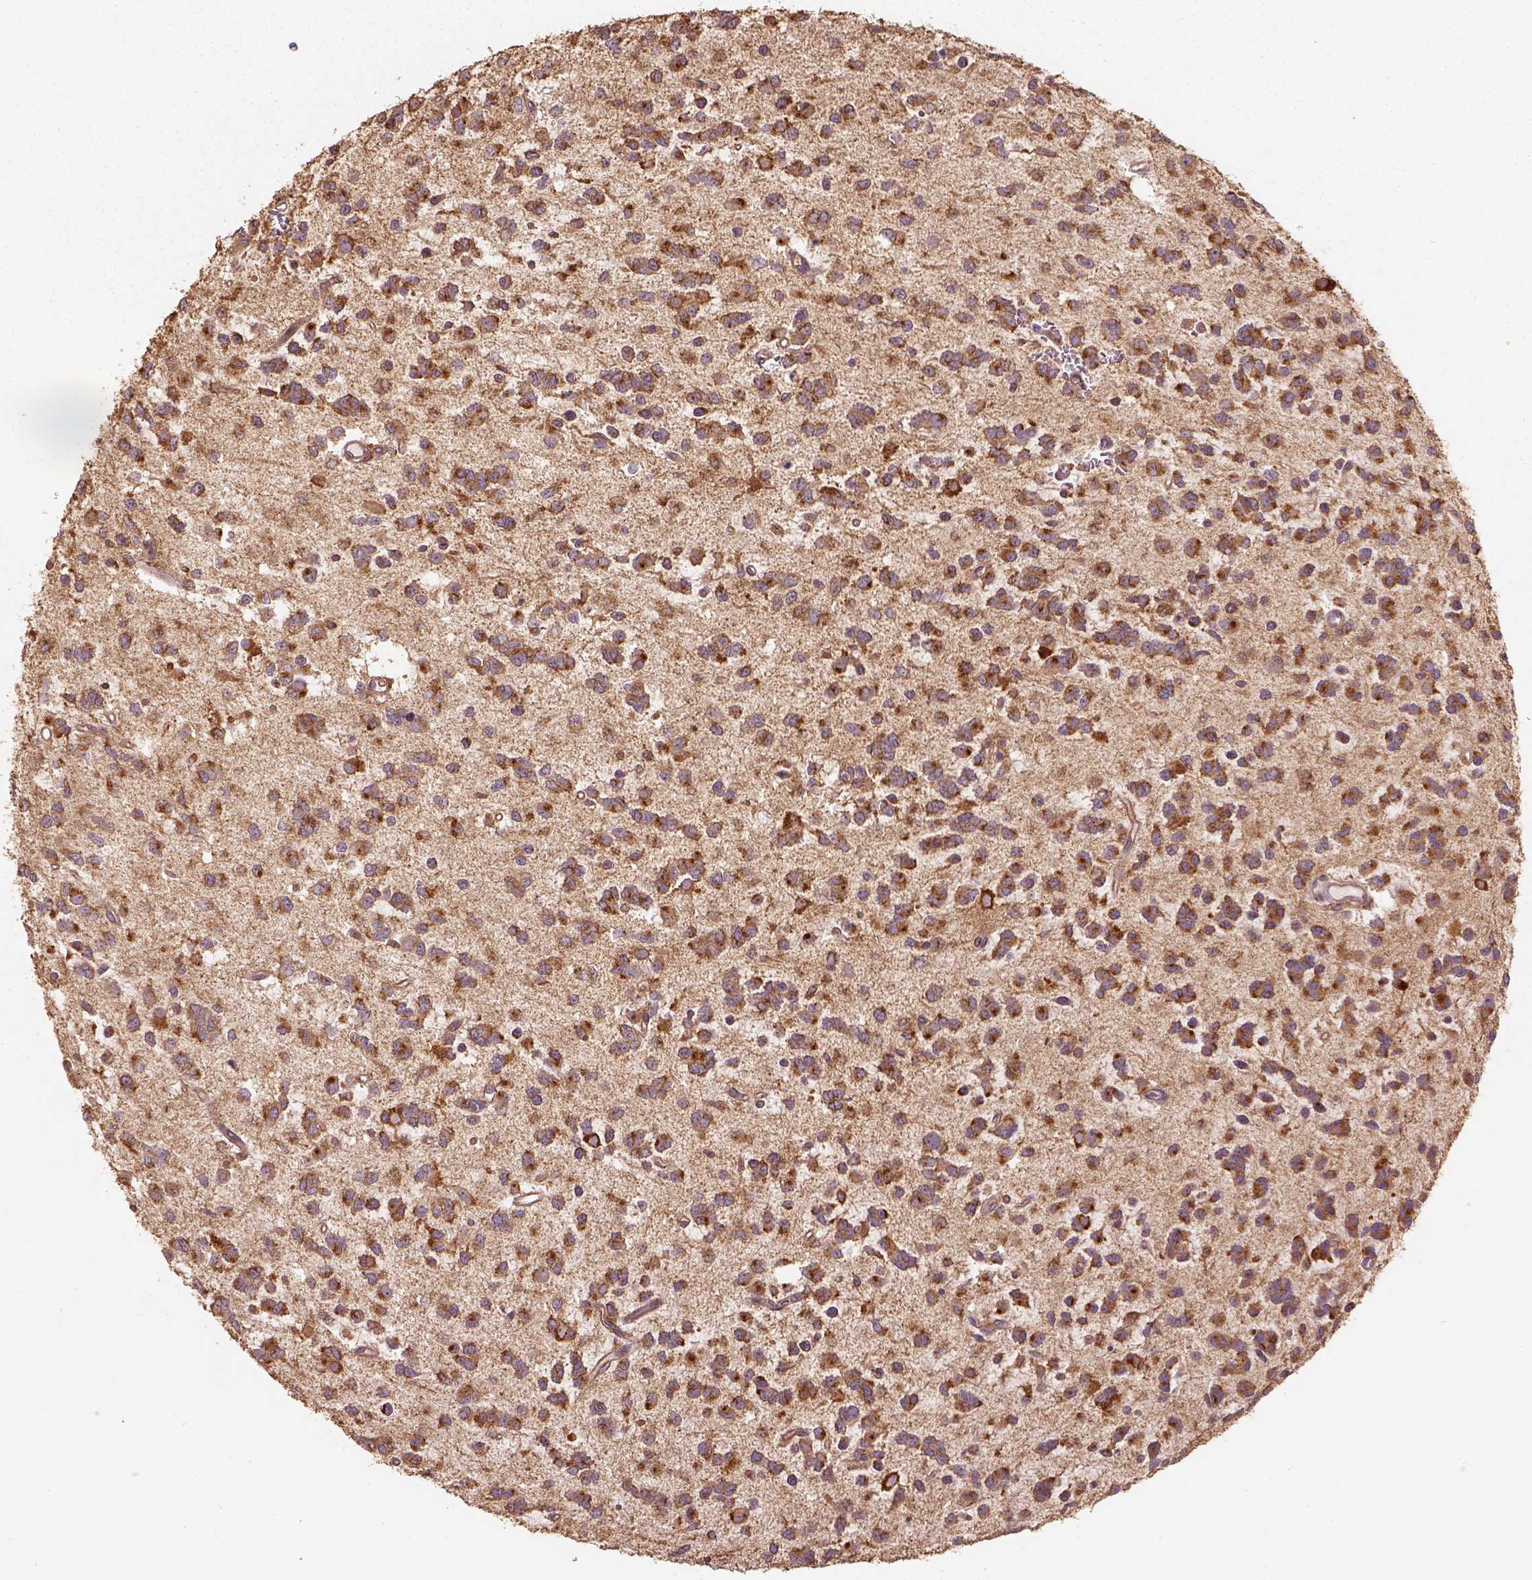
{"staining": {"intensity": "strong", "quantity": ">75%", "location": "cytoplasmic/membranous"}, "tissue": "glioma", "cell_type": "Tumor cells", "image_type": "cancer", "snomed": [{"axis": "morphology", "description": "Glioma, malignant, Low grade"}, {"axis": "topography", "description": "Brain"}], "caption": "Immunohistochemical staining of malignant glioma (low-grade) shows strong cytoplasmic/membranous protein expression in about >75% of tumor cells. (Stains: DAB in brown, nuclei in blue, Microscopy: brightfield microscopy at high magnification).", "gene": "AP1B1", "patient": {"sex": "female", "age": 45}}